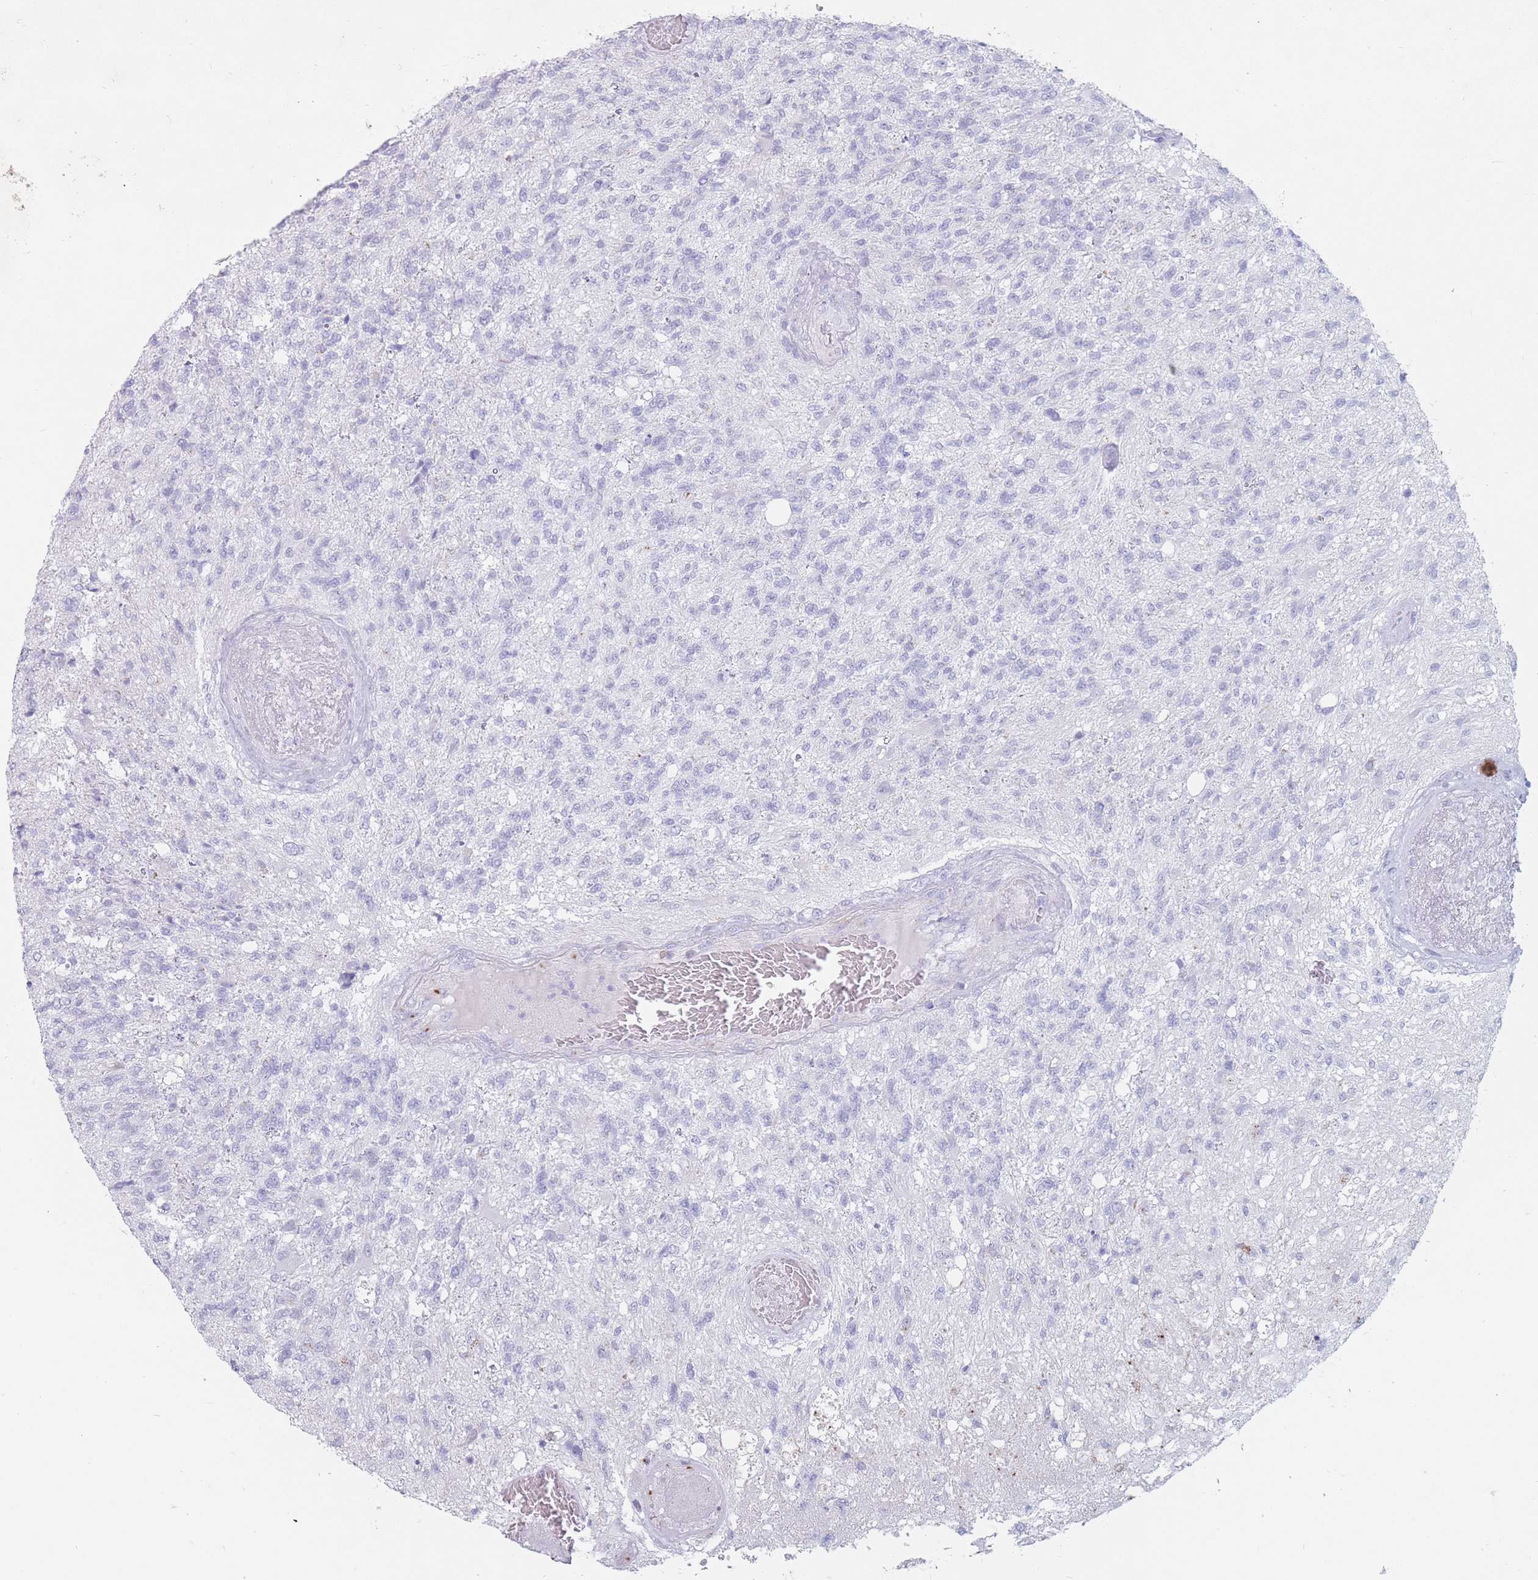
{"staining": {"intensity": "negative", "quantity": "none", "location": "none"}, "tissue": "glioma", "cell_type": "Tumor cells", "image_type": "cancer", "snomed": [{"axis": "morphology", "description": "Glioma, malignant, High grade"}, {"axis": "topography", "description": "Brain"}], "caption": "This photomicrograph is of malignant glioma (high-grade) stained with IHC to label a protein in brown with the nuclei are counter-stained blue. There is no staining in tumor cells.", "gene": "ST3GAL5", "patient": {"sex": "male", "age": 56}}